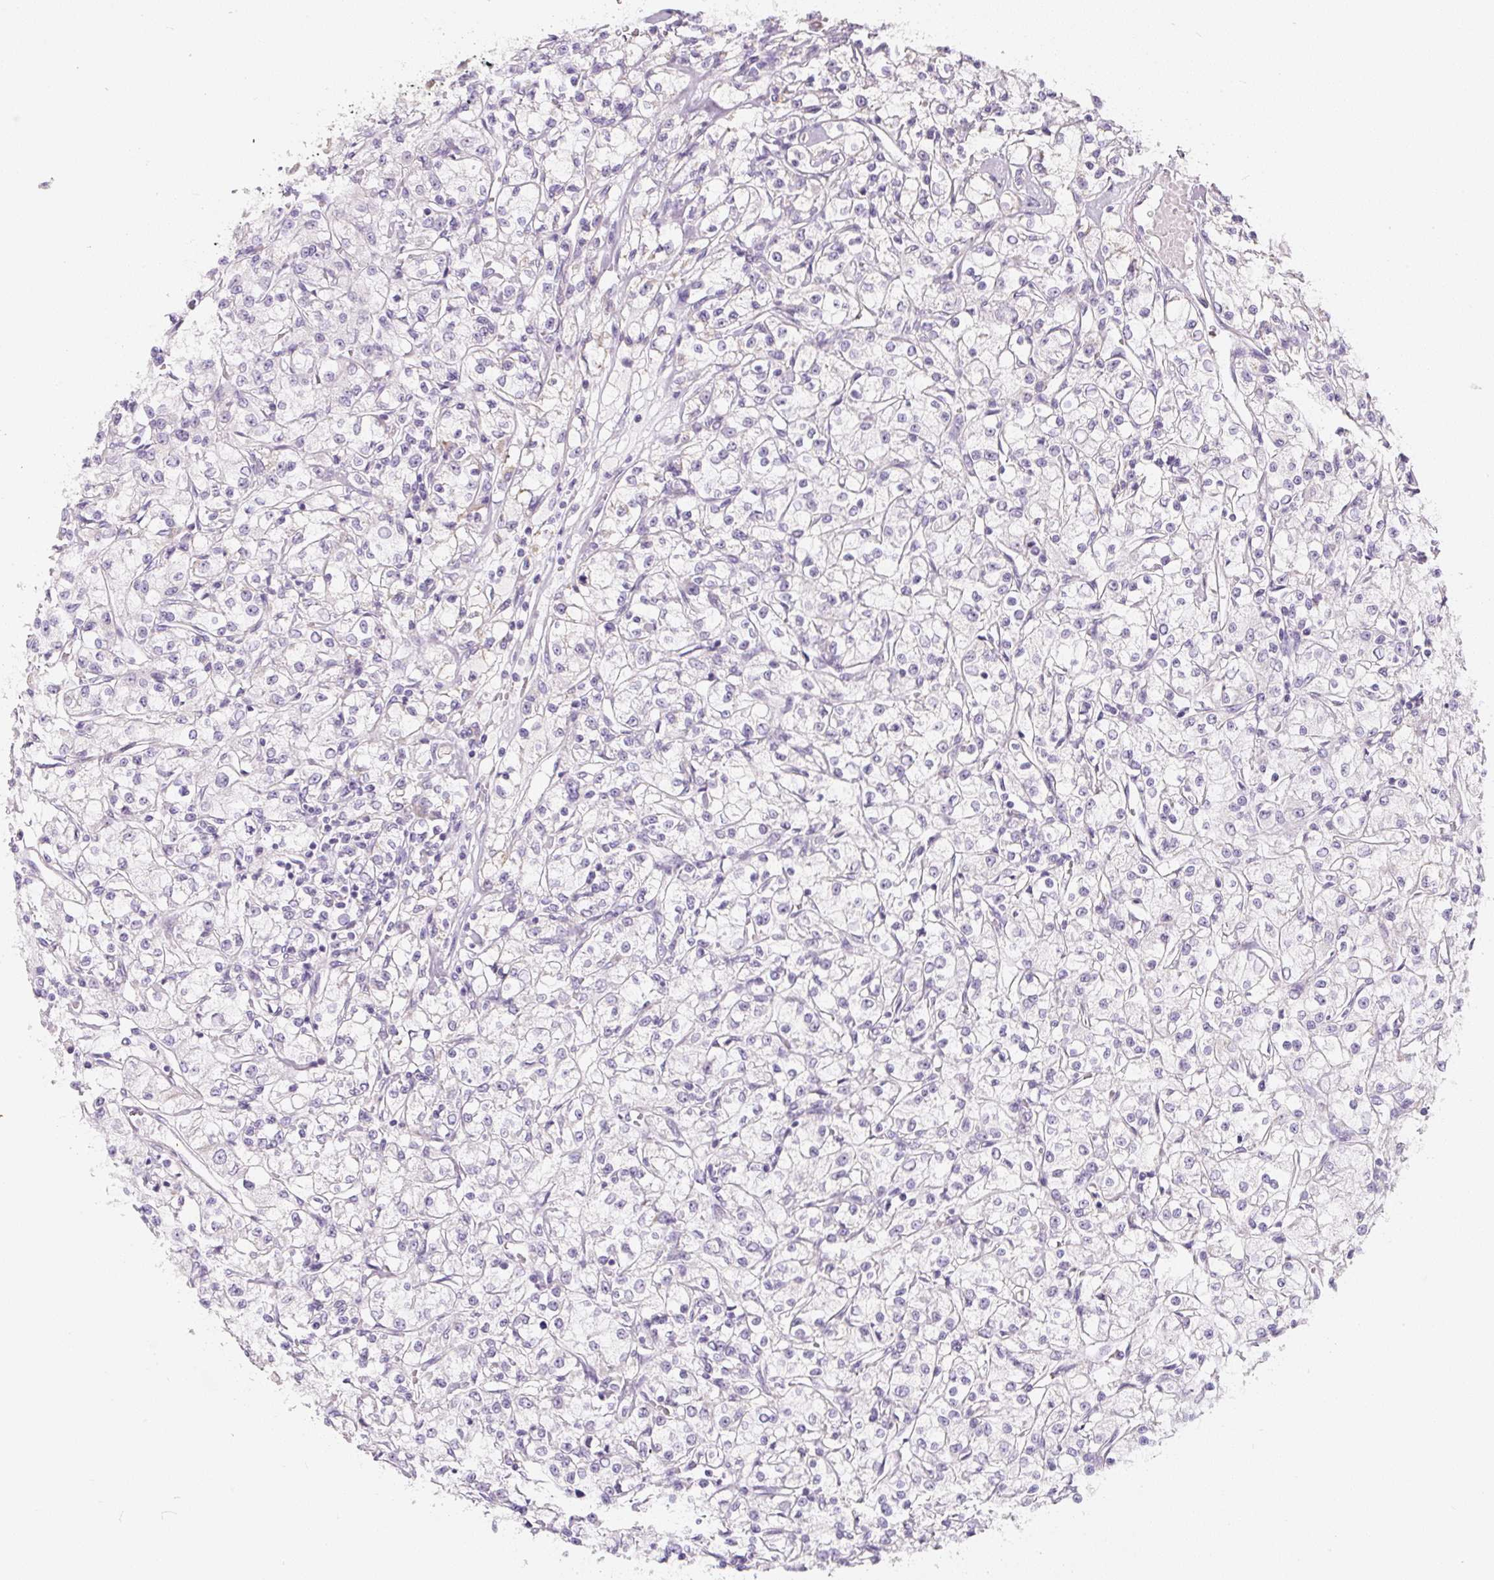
{"staining": {"intensity": "negative", "quantity": "none", "location": "none"}, "tissue": "renal cancer", "cell_type": "Tumor cells", "image_type": "cancer", "snomed": [{"axis": "morphology", "description": "Adenocarcinoma, NOS"}, {"axis": "topography", "description": "Kidney"}], "caption": "The micrograph shows no staining of tumor cells in renal cancer (adenocarcinoma).", "gene": "PWWP3B", "patient": {"sex": "female", "age": 59}}